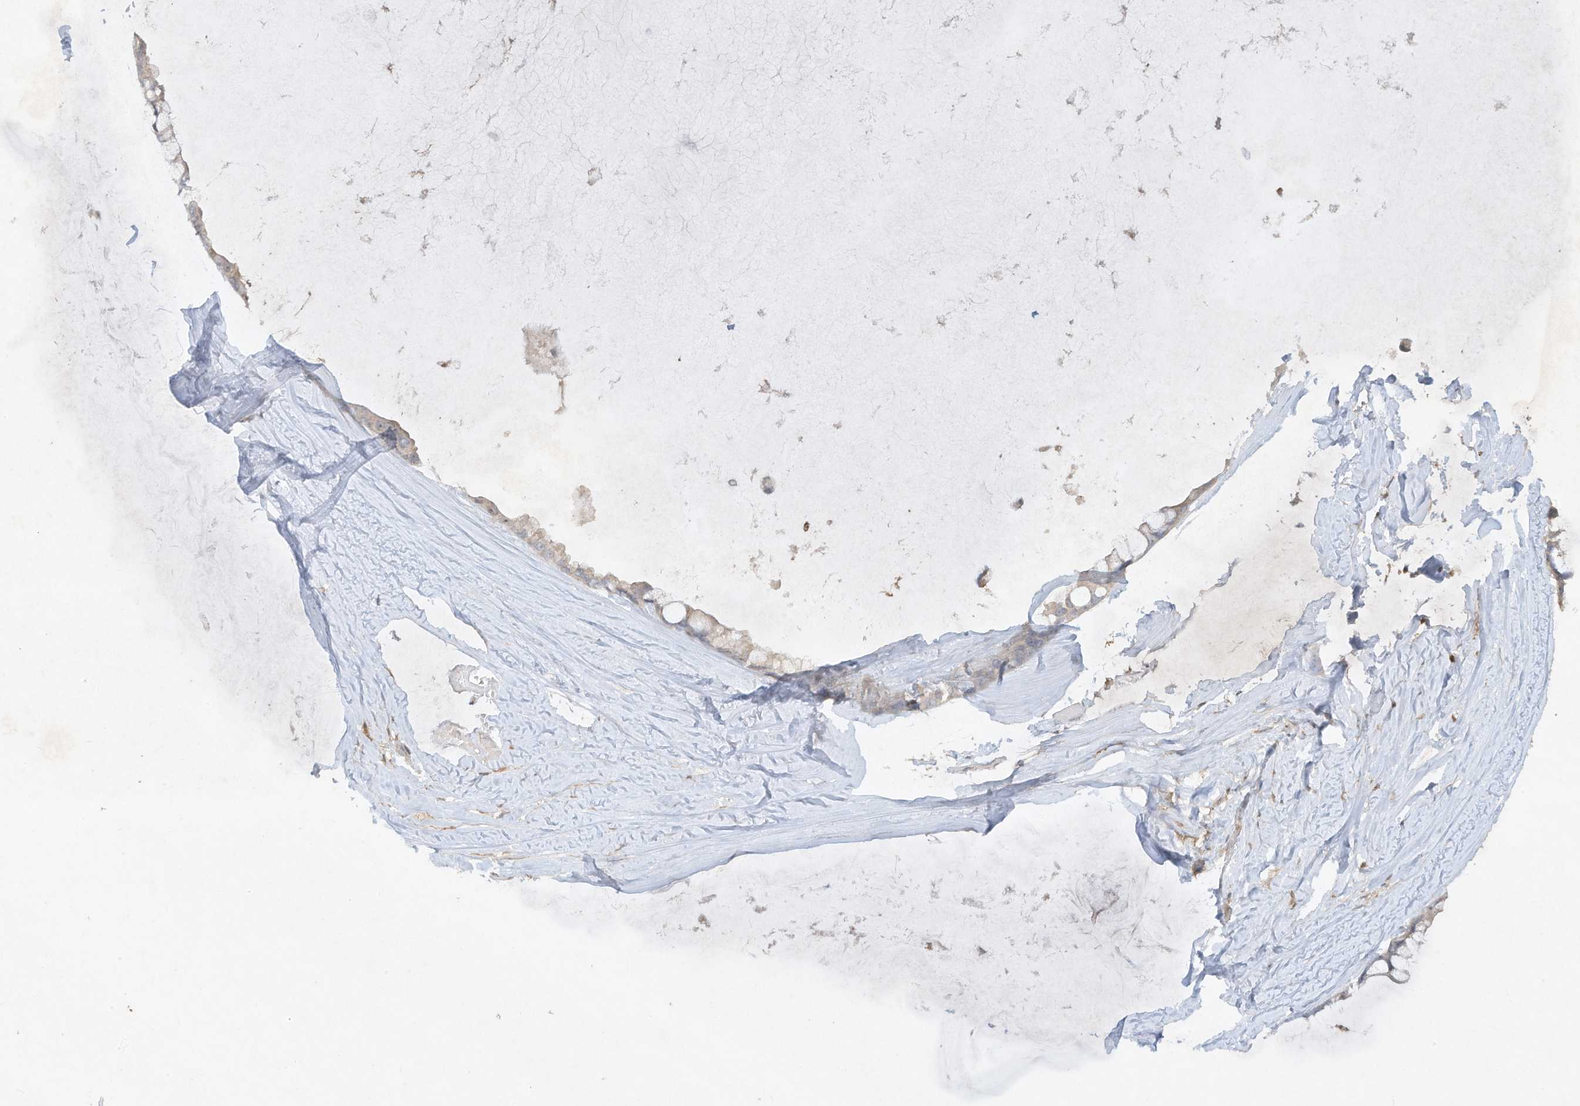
{"staining": {"intensity": "negative", "quantity": "none", "location": "none"}, "tissue": "ovarian cancer", "cell_type": "Tumor cells", "image_type": "cancer", "snomed": [{"axis": "morphology", "description": "Cystadenocarcinoma, mucinous, NOS"}, {"axis": "topography", "description": "Ovary"}], "caption": "Immunohistochemical staining of ovarian mucinous cystadenocarcinoma shows no significant expression in tumor cells. (DAB immunohistochemistry (IHC), high magnification).", "gene": "FETUB", "patient": {"sex": "female", "age": 39}}